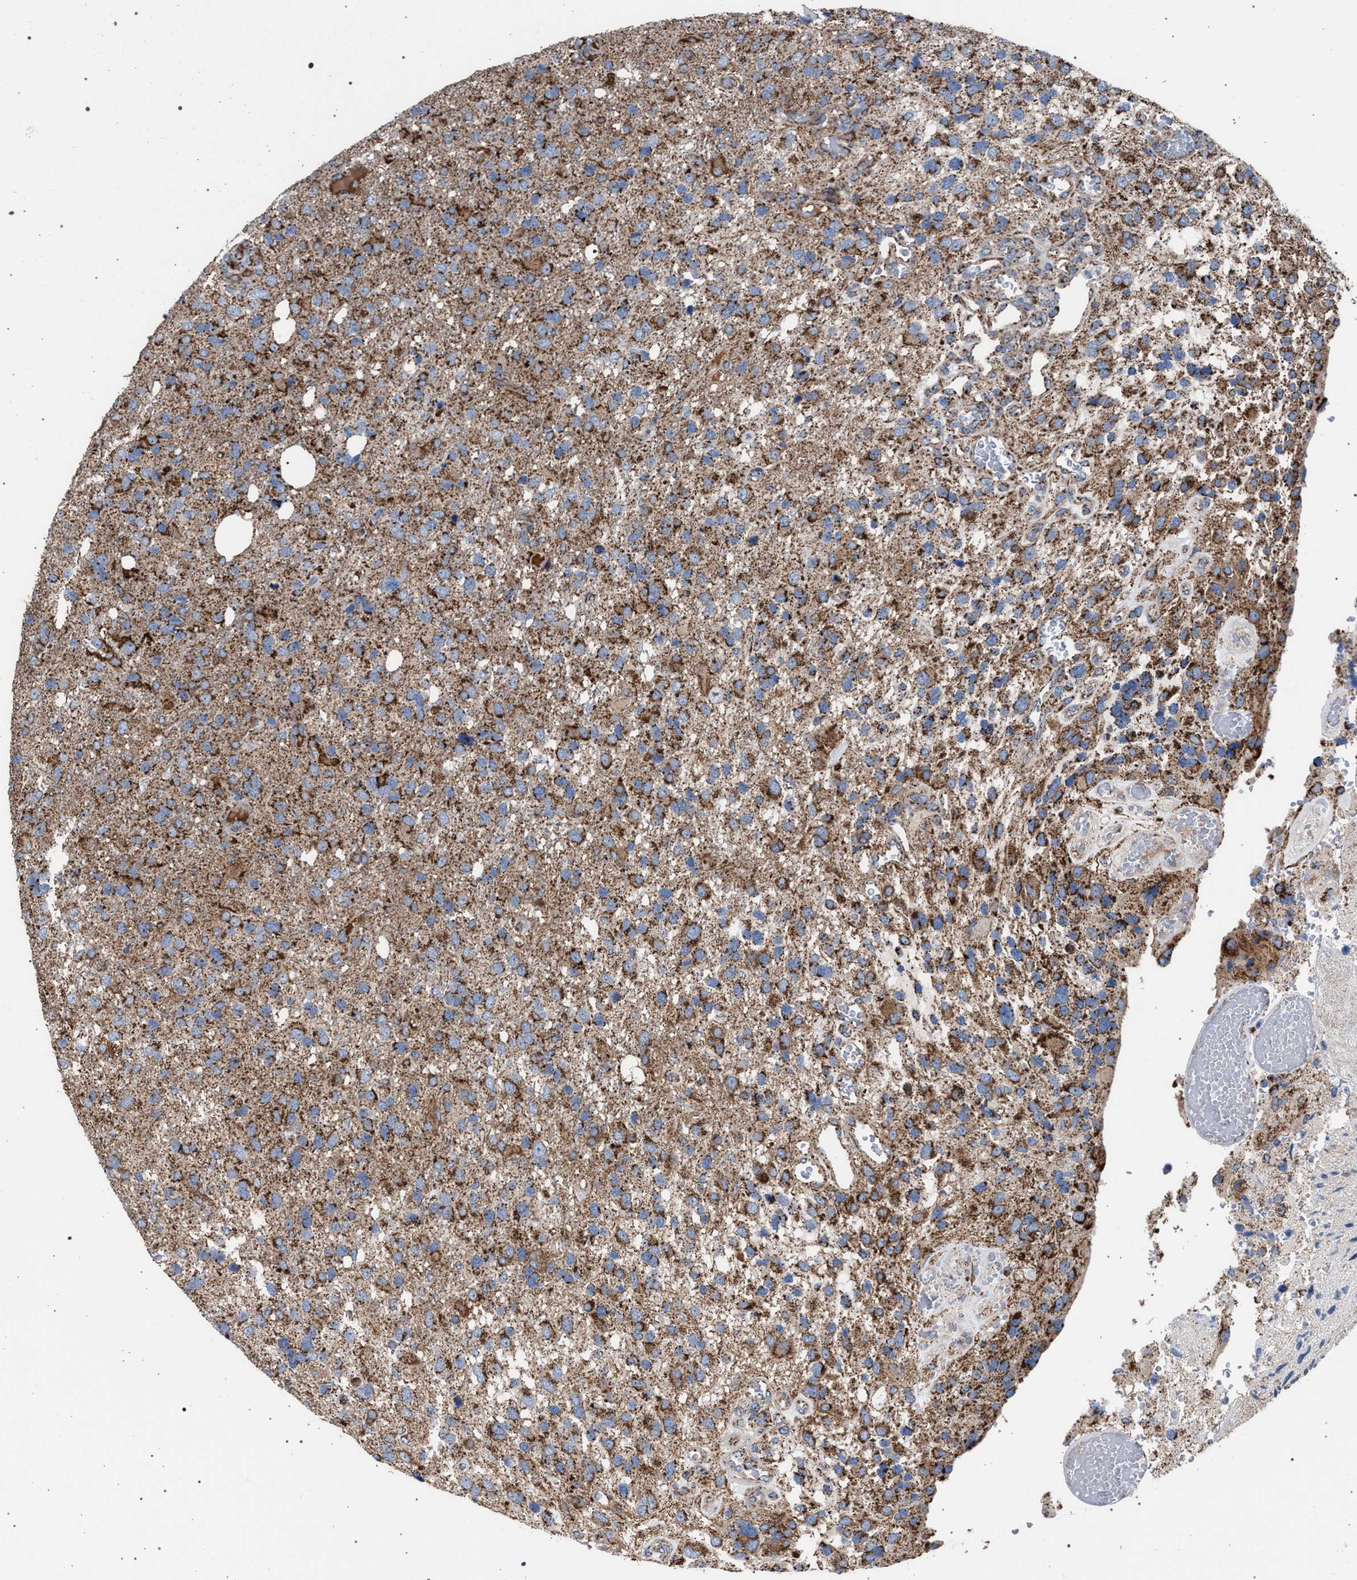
{"staining": {"intensity": "strong", "quantity": "25%-75%", "location": "cytoplasmic/membranous"}, "tissue": "glioma", "cell_type": "Tumor cells", "image_type": "cancer", "snomed": [{"axis": "morphology", "description": "Glioma, malignant, High grade"}, {"axis": "topography", "description": "Brain"}], "caption": "Strong cytoplasmic/membranous protein expression is appreciated in approximately 25%-75% of tumor cells in malignant high-grade glioma. (DAB IHC with brightfield microscopy, high magnification).", "gene": "VPS13A", "patient": {"sex": "female", "age": 58}}